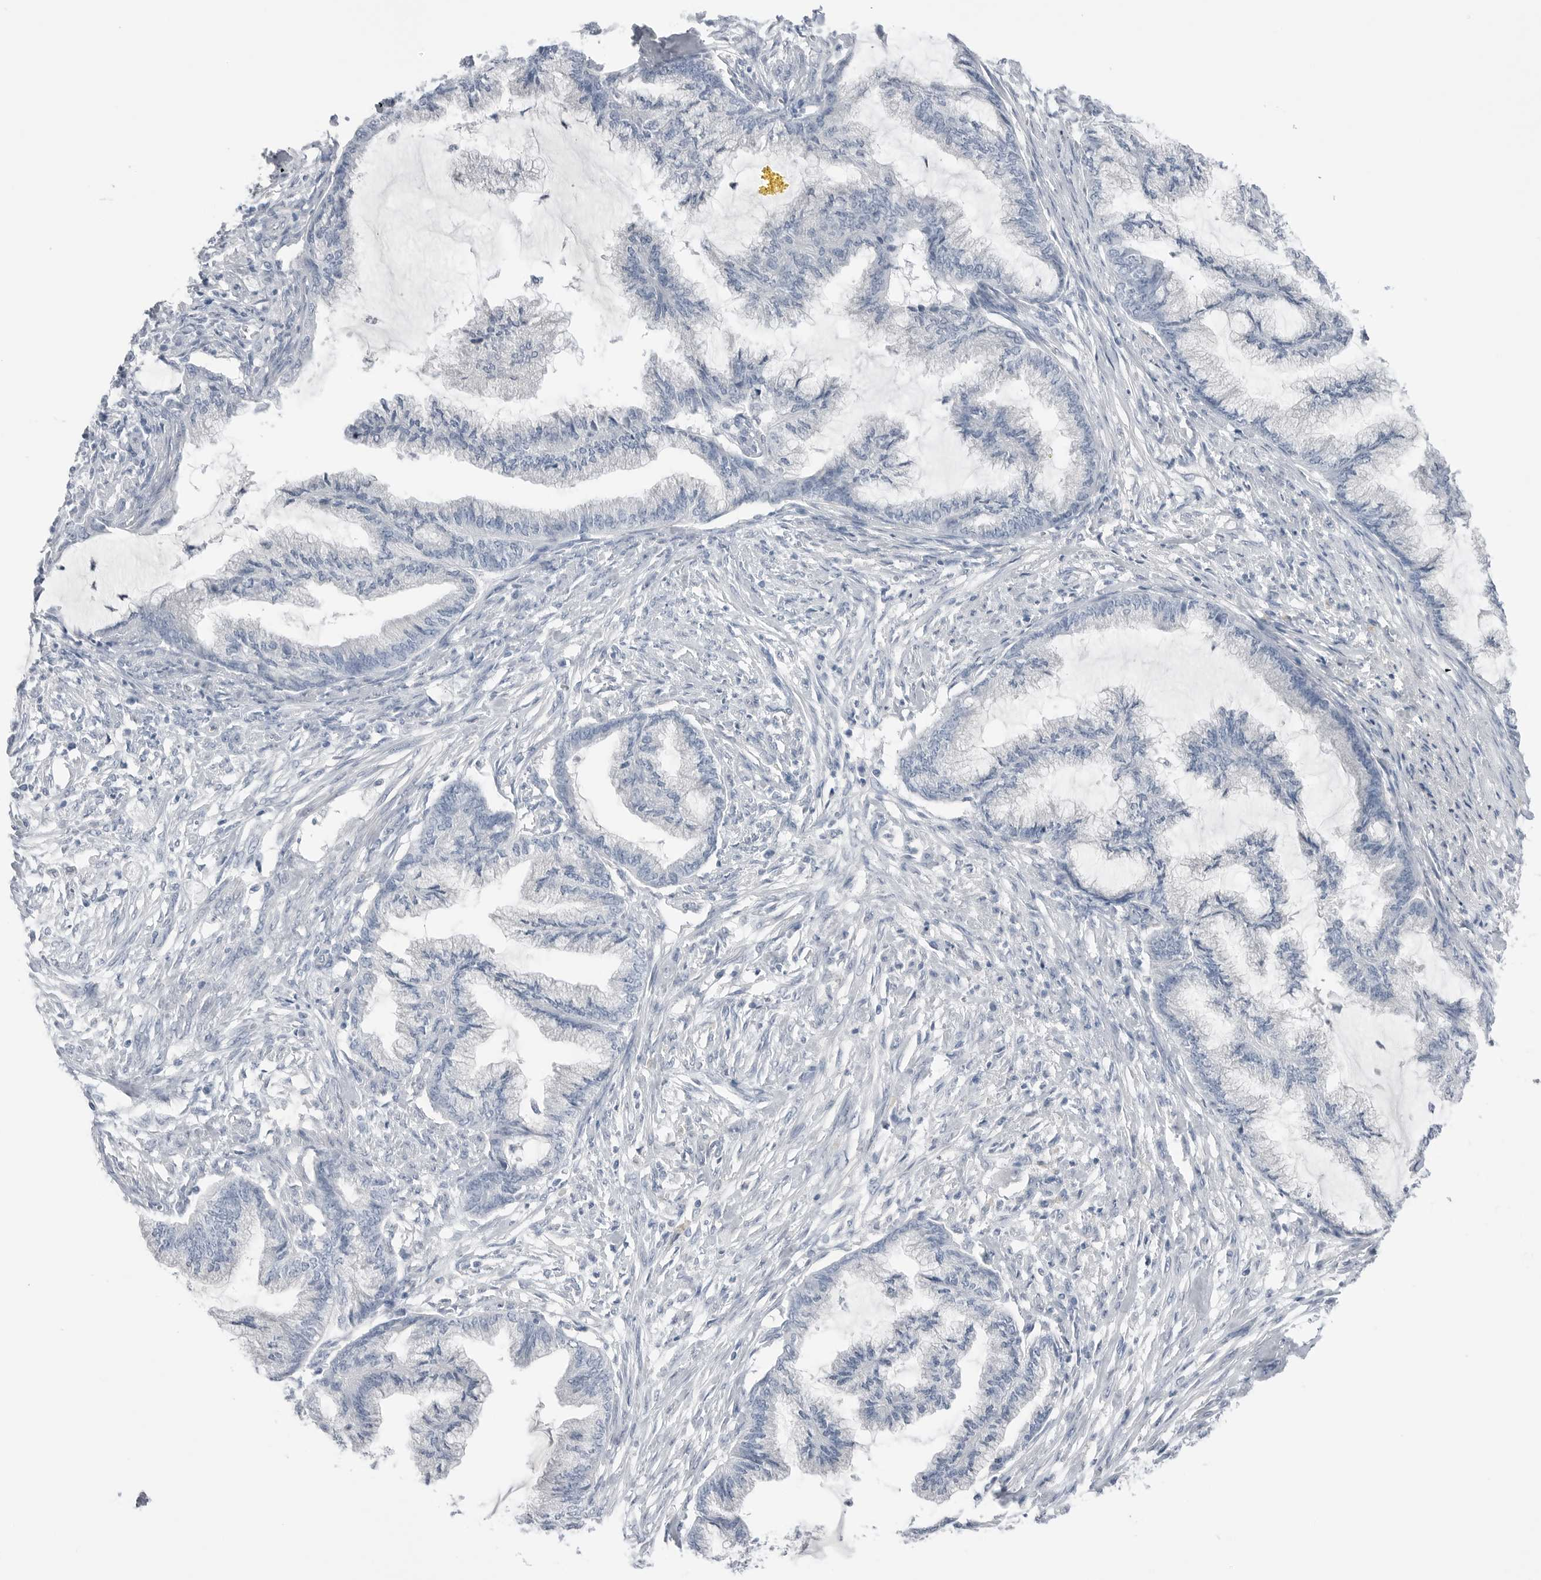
{"staining": {"intensity": "negative", "quantity": "none", "location": "none"}, "tissue": "endometrial cancer", "cell_type": "Tumor cells", "image_type": "cancer", "snomed": [{"axis": "morphology", "description": "Adenocarcinoma, NOS"}, {"axis": "topography", "description": "Endometrium"}], "caption": "The image displays no staining of tumor cells in endometrial cancer.", "gene": "ABHD12", "patient": {"sex": "female", "age": 86}}